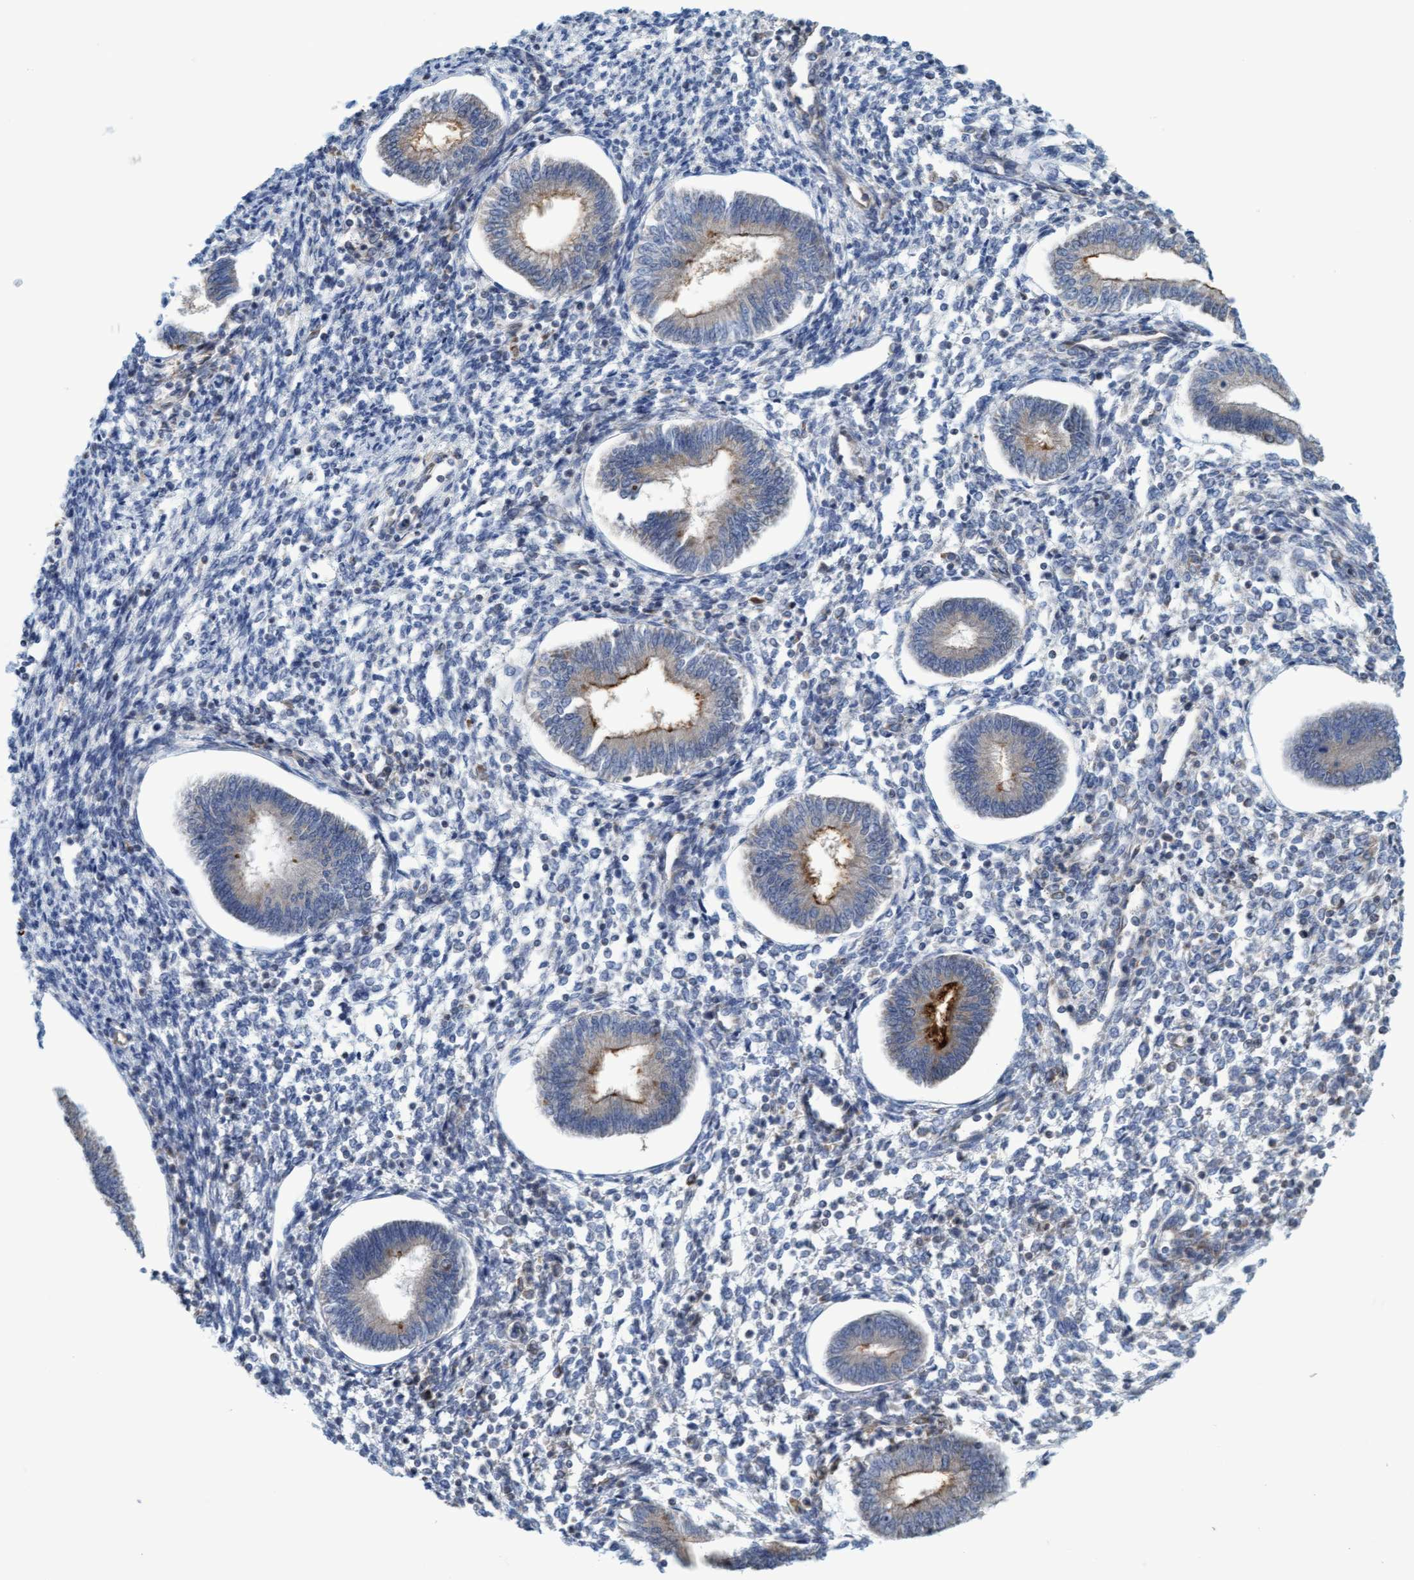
{"staining": {"intensity": "negative", "quantity": "none", "location": "none"}, "tissue": "endometrium", "cell_type": "Cells in endometrial stroma", "image_type": "normal", "snomed": [{"axis": "morphology", "description": "Normal tissue, NOS"}, {"axis": "topography", "description": "Endometrium"}], "caption": "Histopathology image shows no protein expression in cells in endometrial stroma of unremarkable endometrium. The staining is performed using DAB brown chromogen with nuclei counter-stained in using hematoxylin.", "gene": "SLC28A3", "patient": {"sex": "female", "age": 50}}